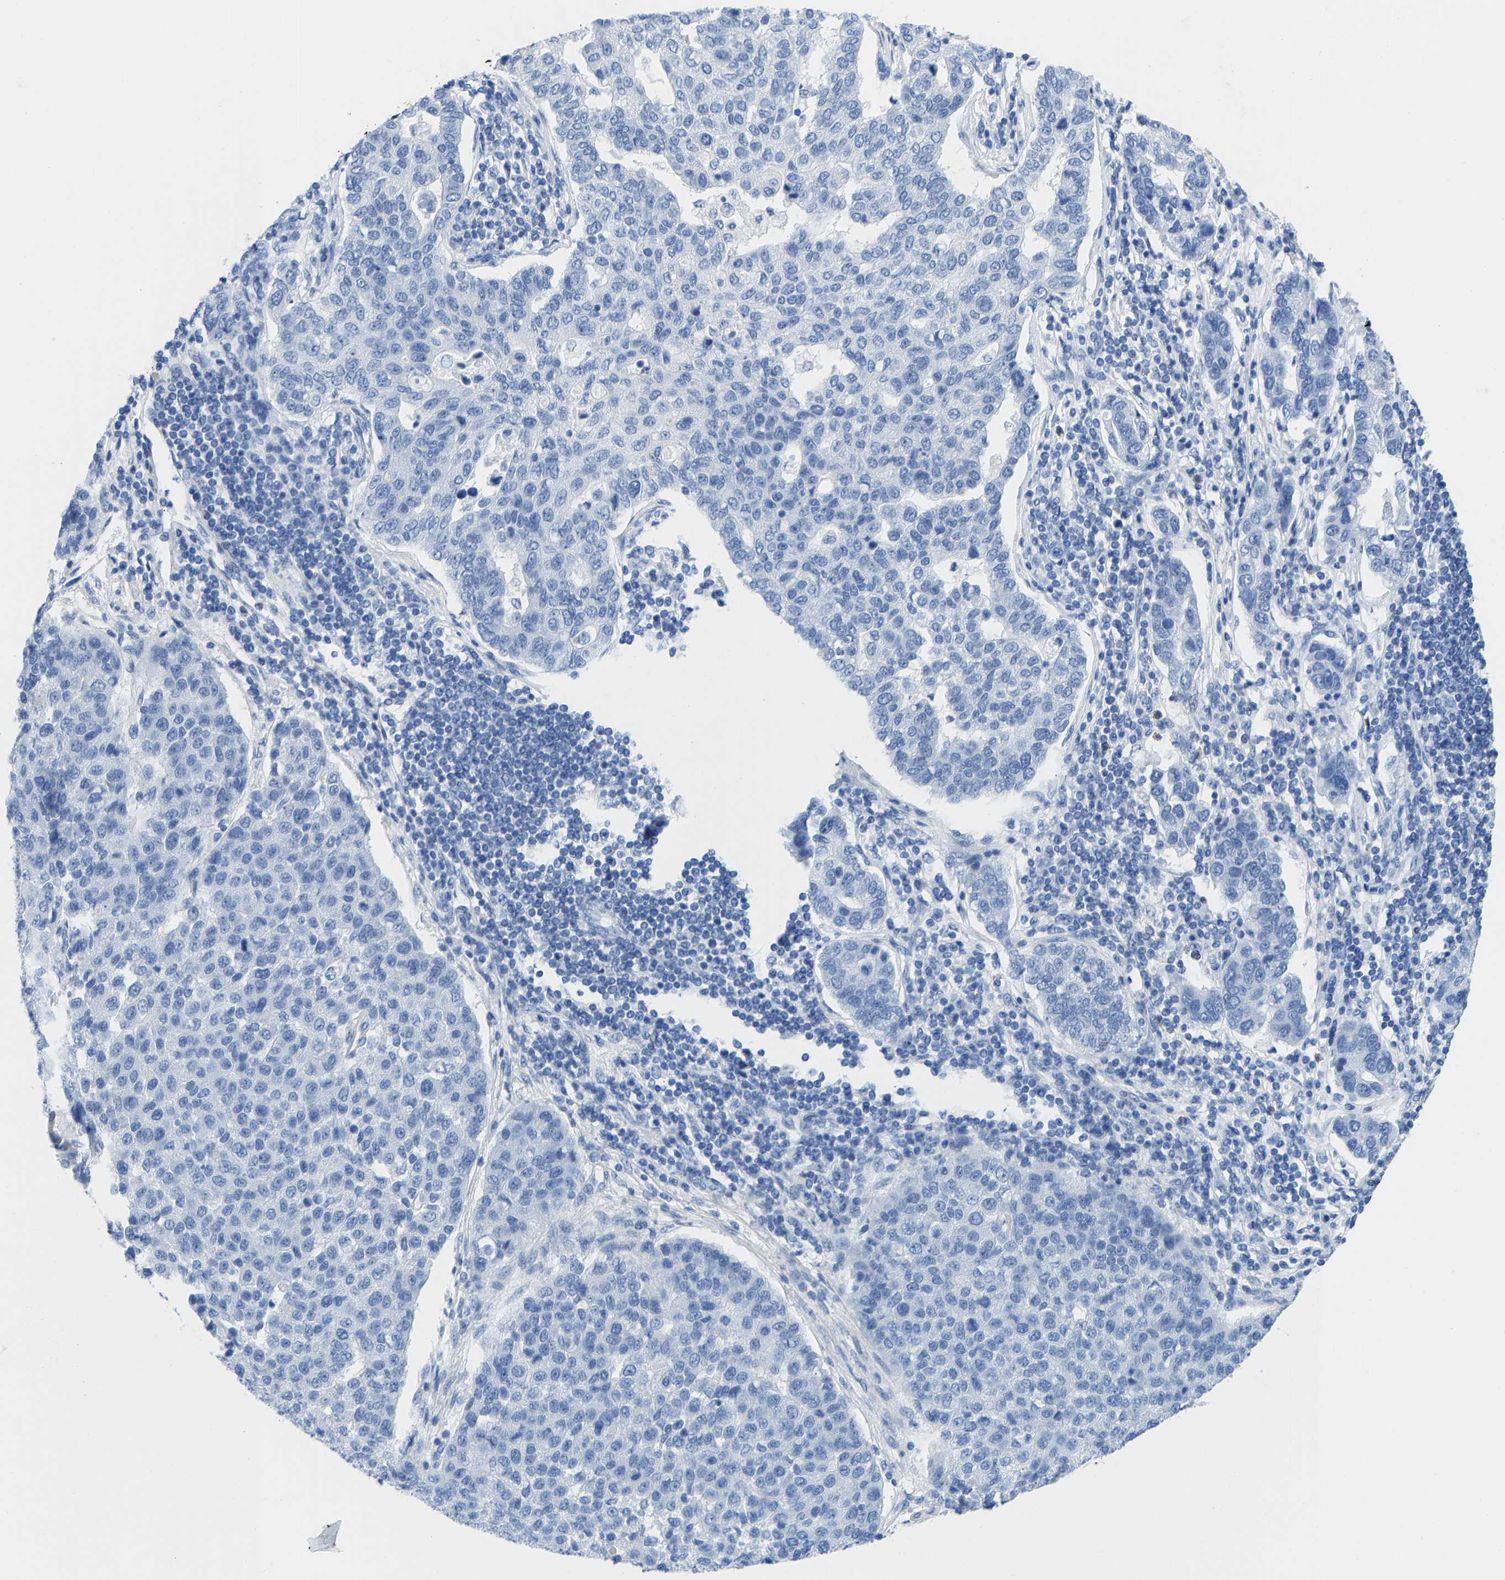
{"staining": {"intensity": "negative", "quantity": "none", "location": "none"}, "tissue": "pancreatic cancer", "cell_type": "Tumor cells", "image_type": "cancer", "snomed": [{"axis": "morphology", "description": "Adenocarcinoma, NOS"}, {"axis": "topography", "description": "Pancreas"}], "caption": "Tumor cells are negative for brown protein staining in pancreatic cancer.", "gene": "NKAIN3", "patient": {"sex": "female", "age": 61}}